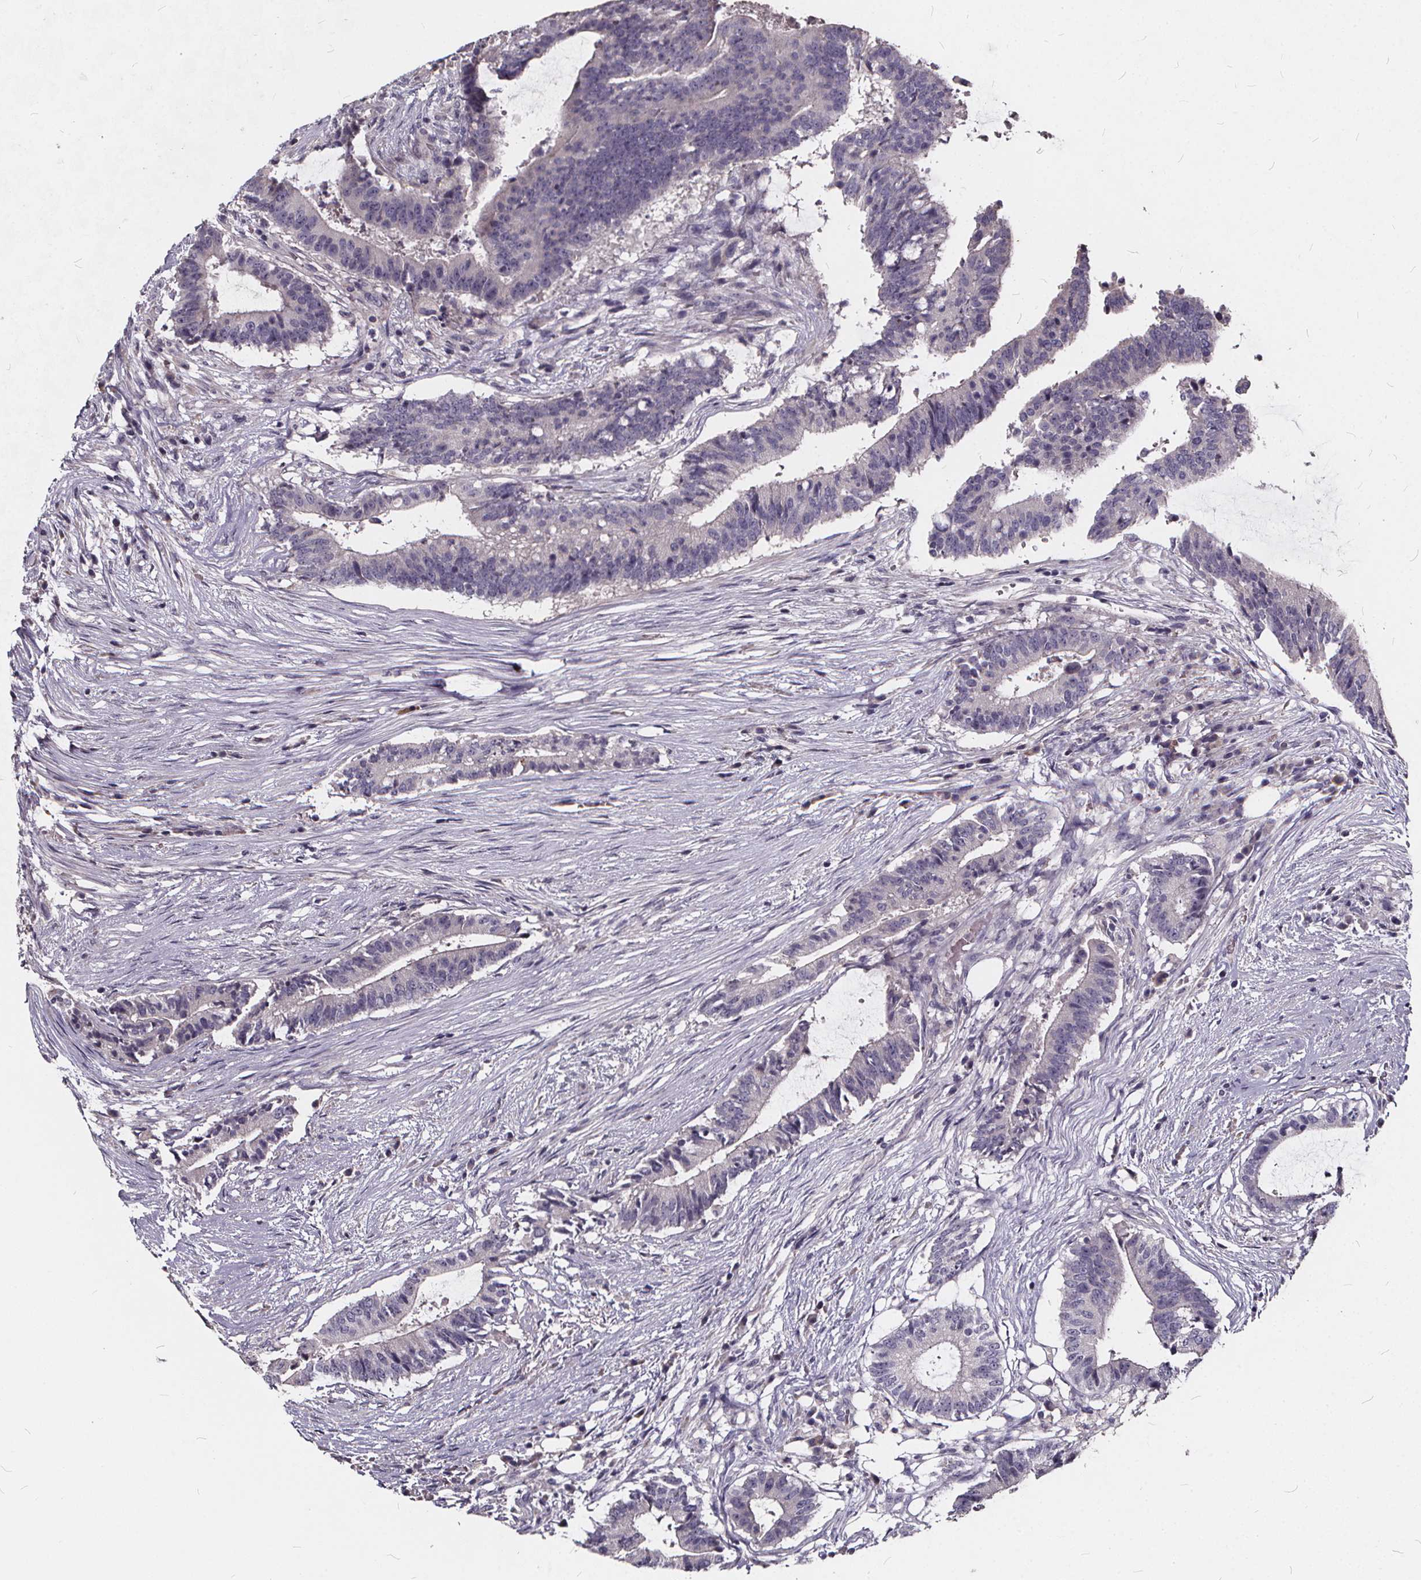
{"staining": {"intensity": "negative", "quantity": "none", "location": "none"}, "tissue": "colorectal cancer", "cell_type": "Tumor cells", "image_type": "cancer", "snomed": [{"axis": "morphology", "description": "Adenocarcinoma, NOS"}, {"axis": "topography", "description": "Colon"}], "caption": "Immunohistochemical staining of colorectal cancer (adenocarcinoma) reveals no significant expression in tumor cells. (DAB (3,3'-diaminobenzidine) IHC, high magnification).", "gene": "TSPAN14", "patient": {"sex": "female", "age": 43}}